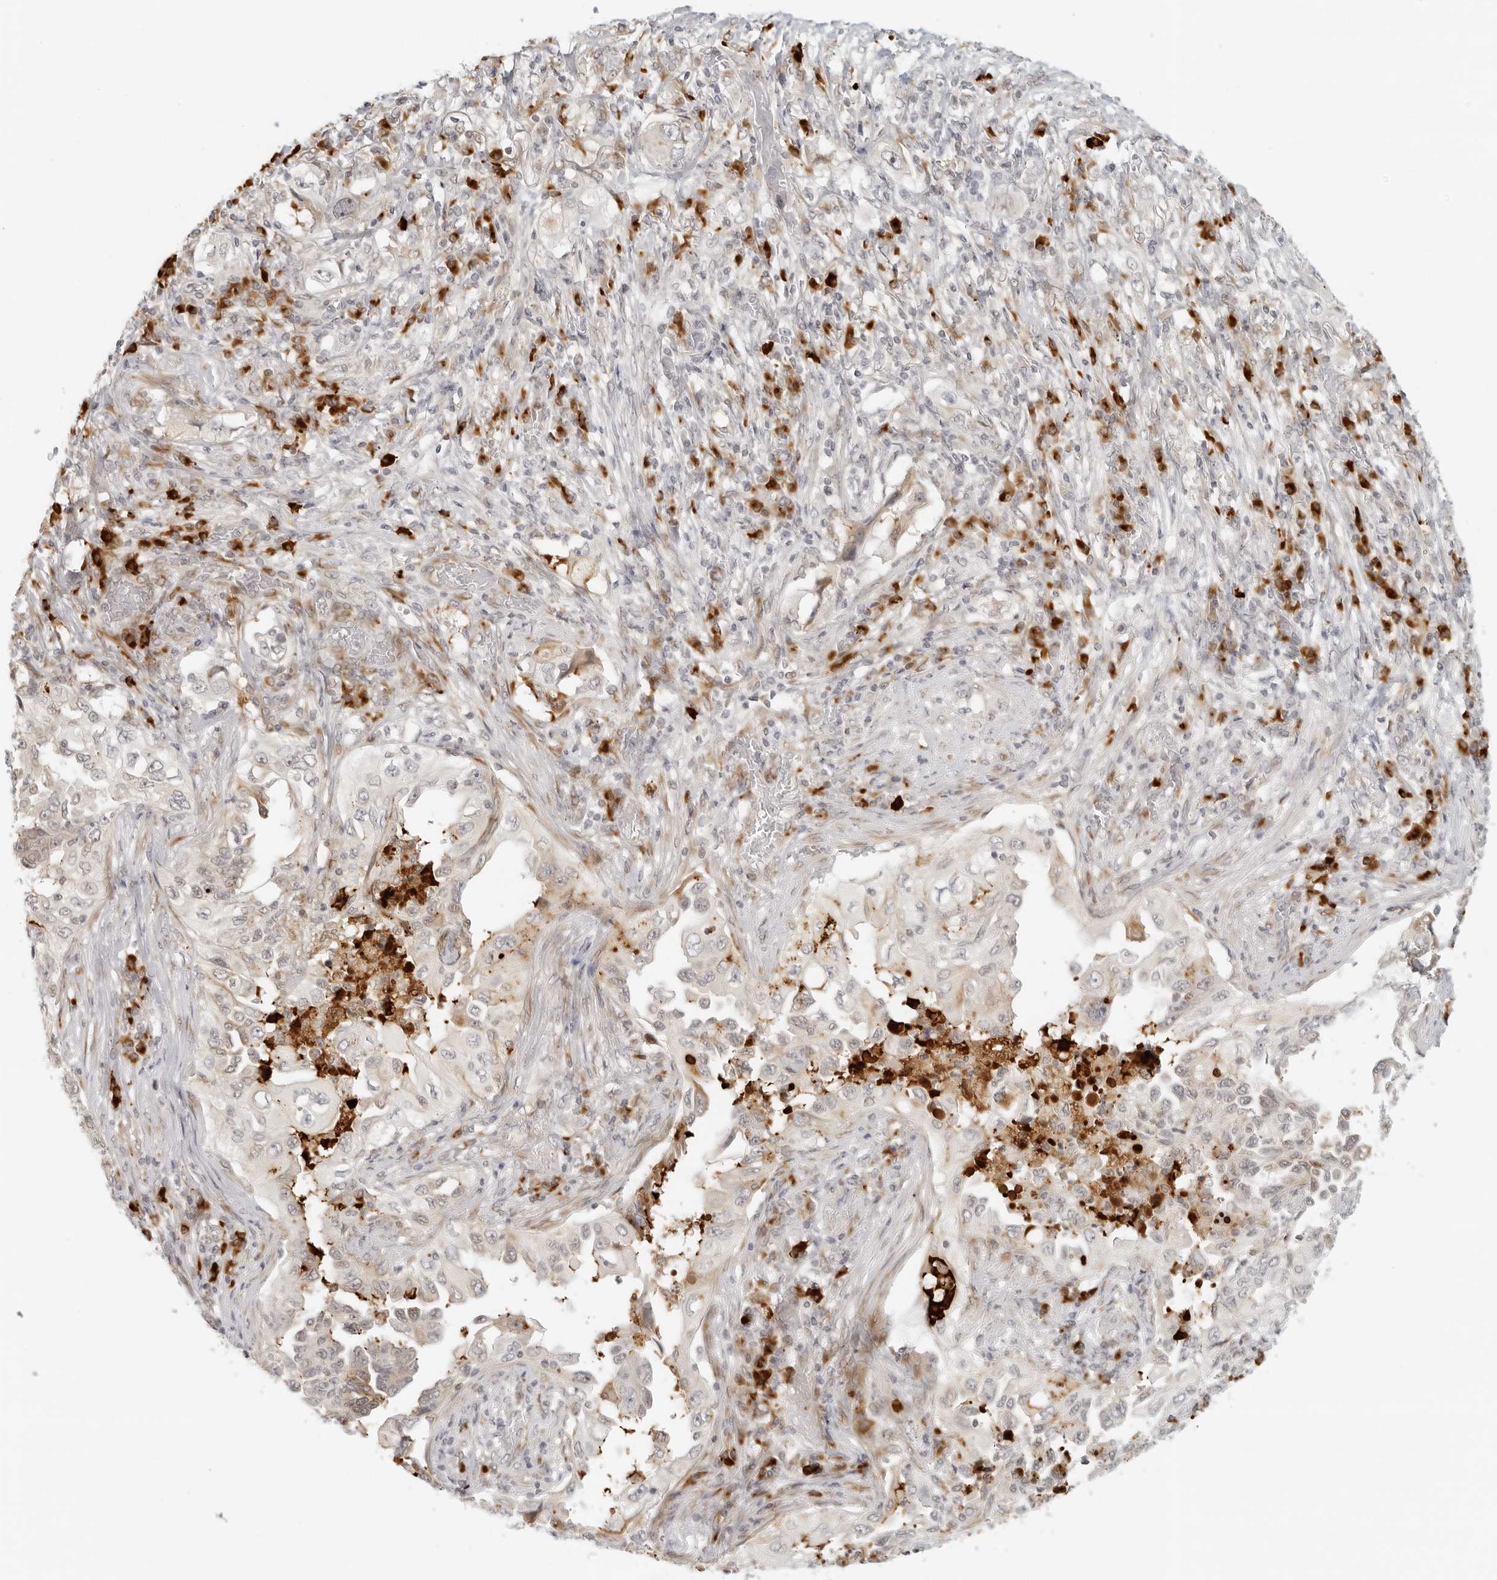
{"staining": {"intensity": "weak", "quantity": "<25%", "location": "nuclear"}, "tissue": "lung cancer", "cell_type": "Tumor cells", "image_type": "cancer", "snomed": [{"axis": "morphology", "description": "Adenocarcinoma, NOS"}, {"axis": "topography", "description": "Lung"}], "caption": "IHC micrograph of lung adenocarcinoma stained for a protein (brown), which reveals no staining in tumor cells.", "gene": "ZNF678", "patient": {"sex": "female", "age": 51}}